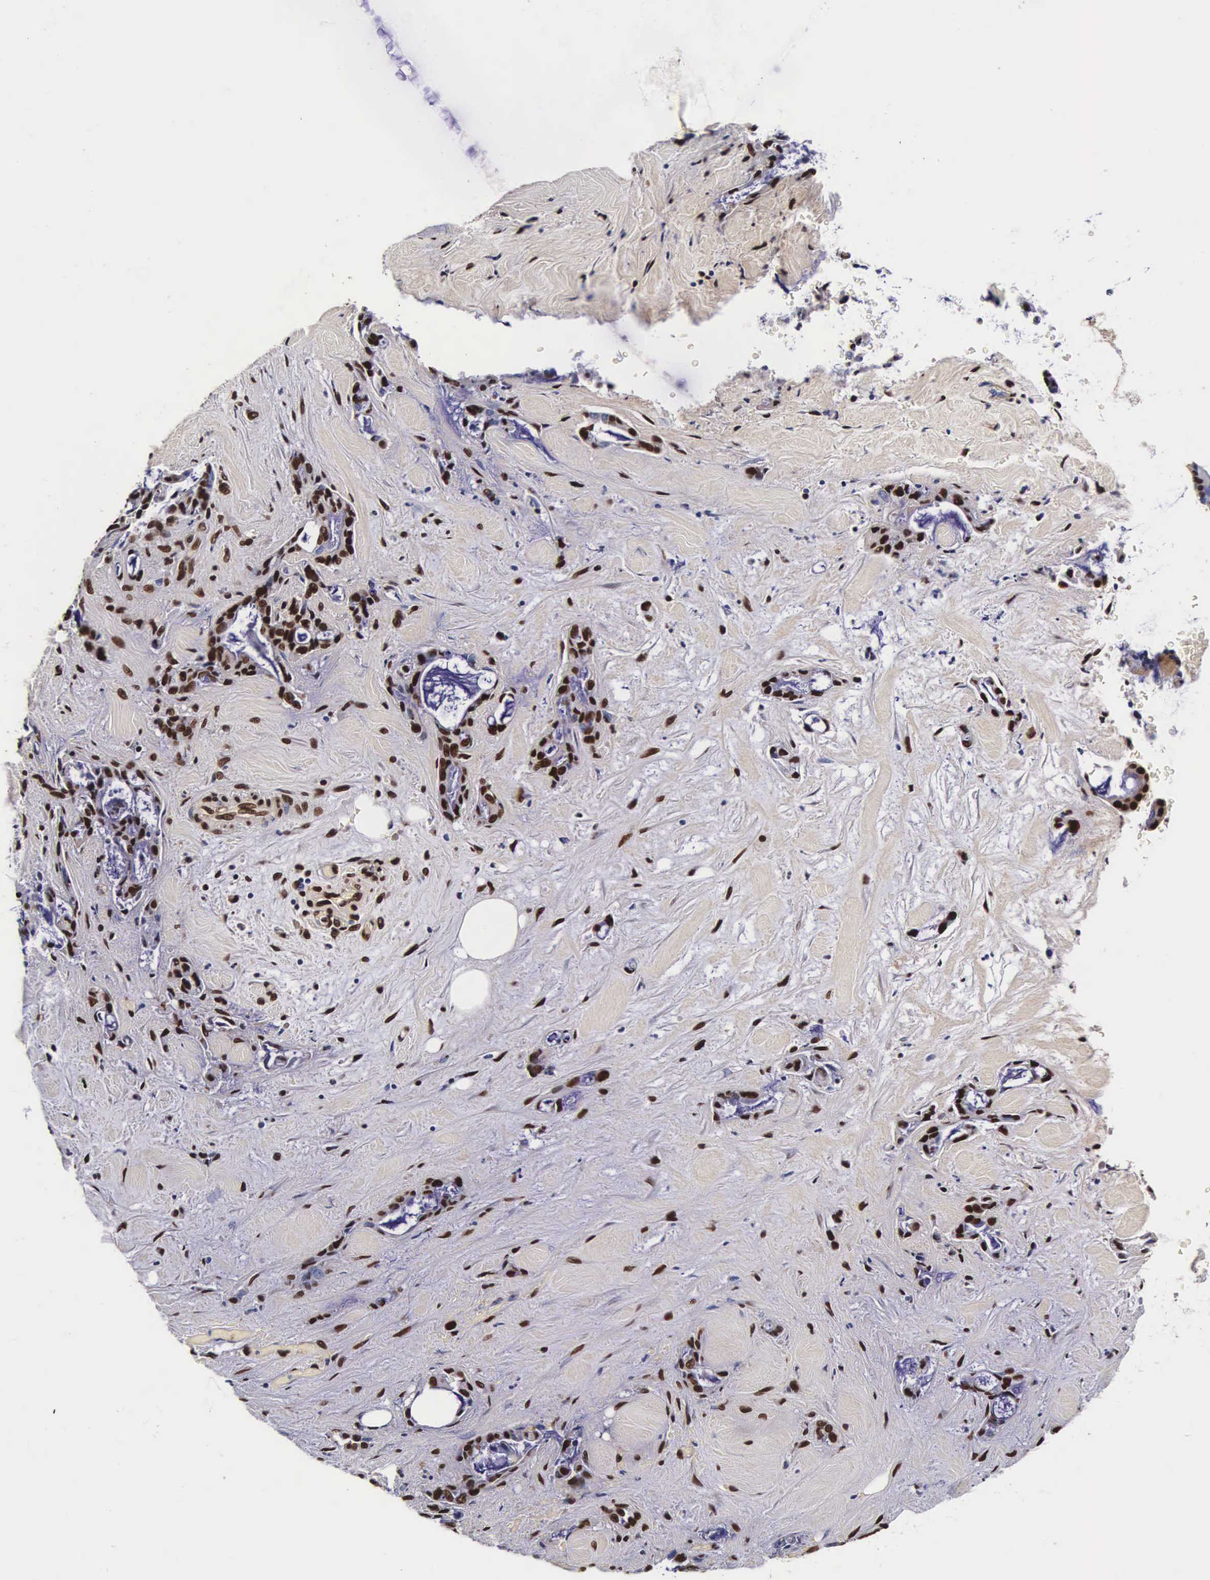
{"staining": {"intensity": "moderate", "quantity": "25%-75%", "location": "nuclear"}, "tissue": "pancreatic cancer", "cell_type": "Tumor cells", "image_type": "cancer", "snomed": [{"axis": "morphology", "description": "Adenocarcinoma, NOS"}, {"axis": "topography", "description": "Pancreas"}], "caption": "Protein staining demonstrates moderate nuclear positivity in approximately 25%-75% of tumor cells in pancreatic cancer (adenocarcinoma).", "gene": "PABPN1", "patient": {"sex": "female", "age": 70}}